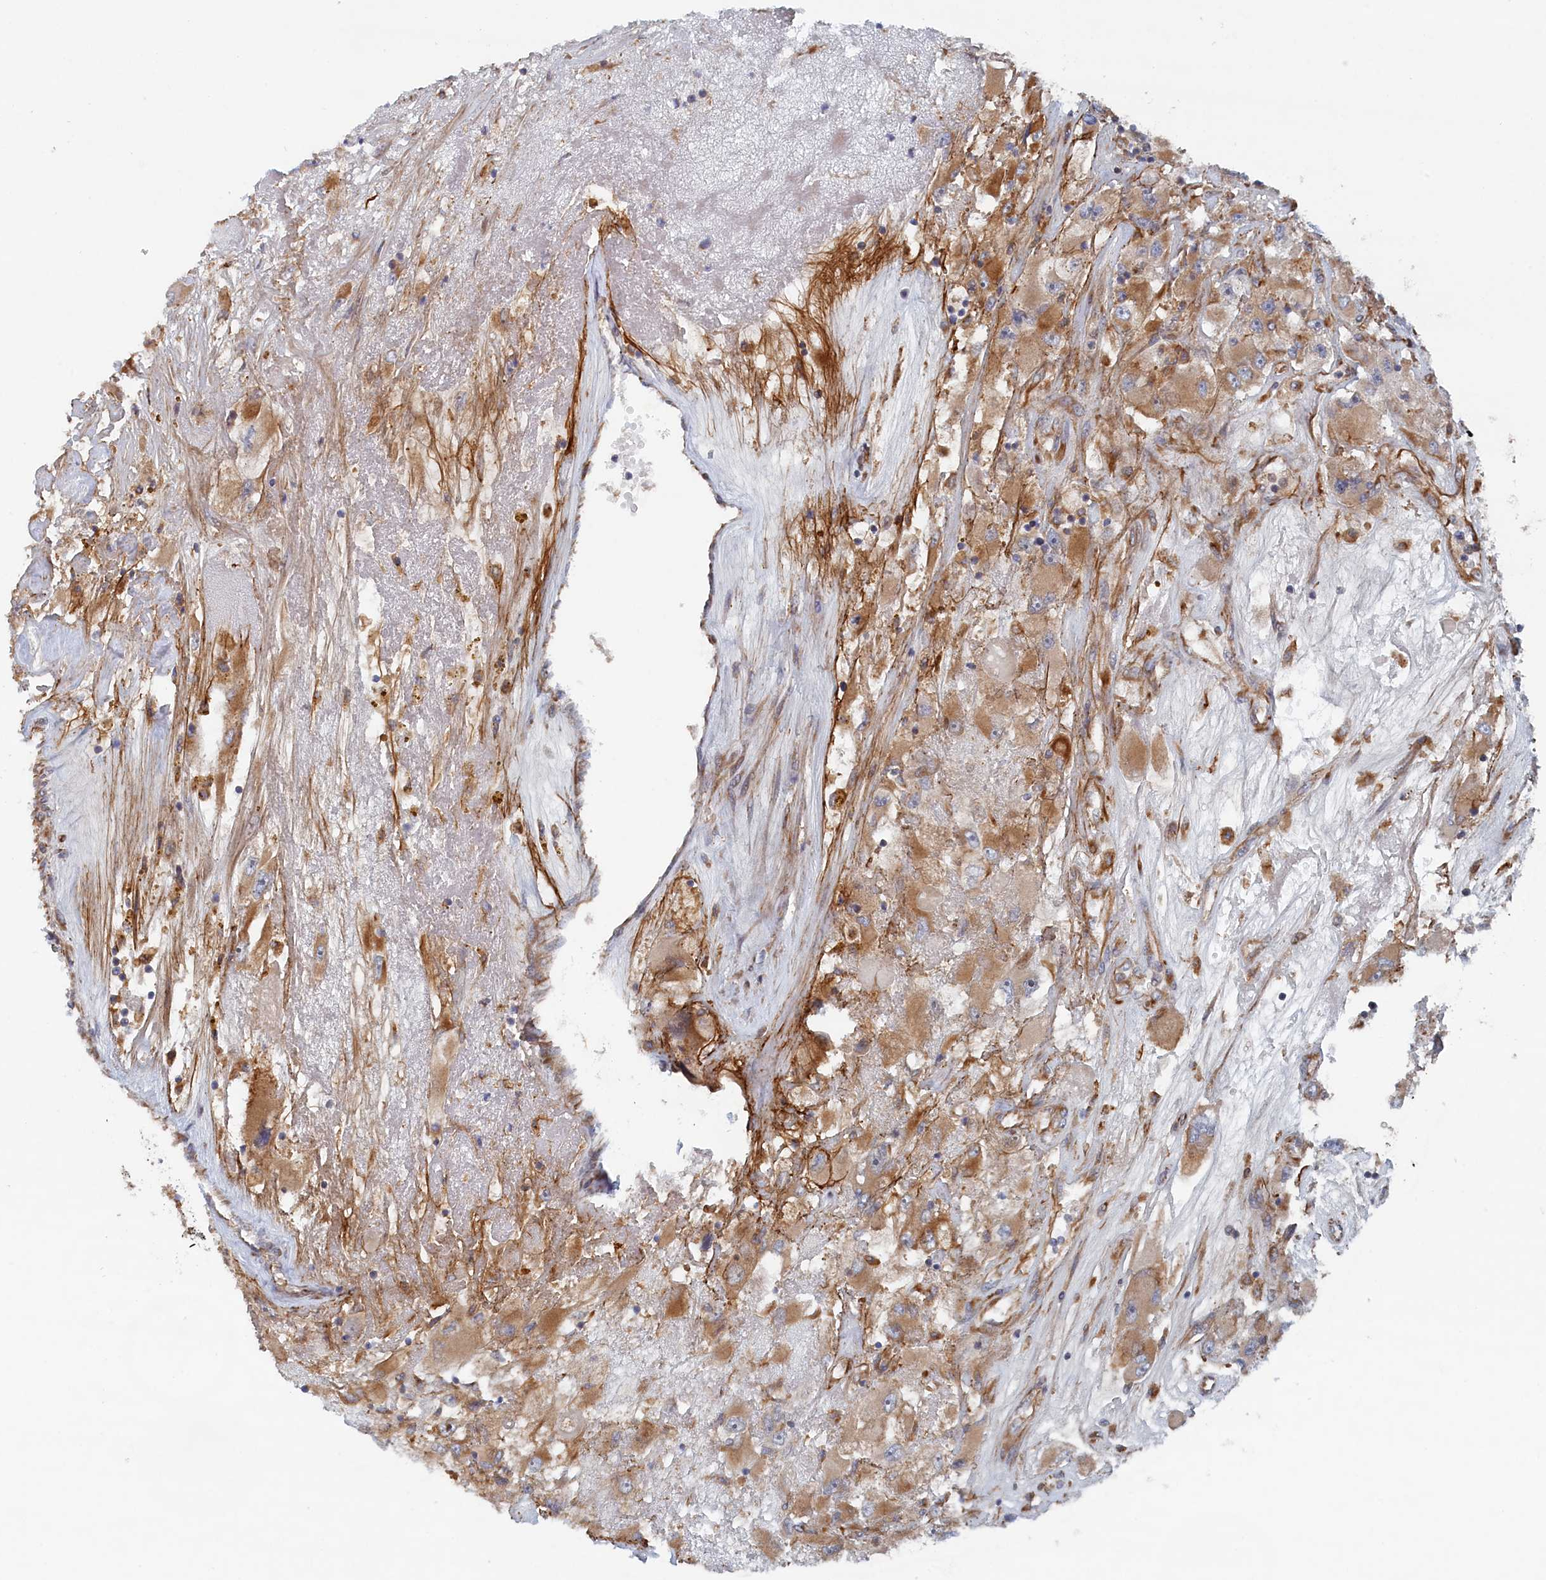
{"staining": {"intensity": "moderate", "quantity": ">75%", "location": "cytoplasmic/membranous"}, "tissue": "renal cancer", "cell_type": "Tumor cells", "image_type": "cancer", "snomed": [{"axis": "morphology", "description": "Adenocarcinoma, NOS"}, {"axis": "topography", "description": "Kidney"}], "caption": "Brown immunohistochemical staining in adenocarcinoma (renal) exhibits moderate cytoplasmic/membranous staining in about >75% of tumor cells.", "gene": "TMEM196", "patient": {"sex": "female", "age": 52}}